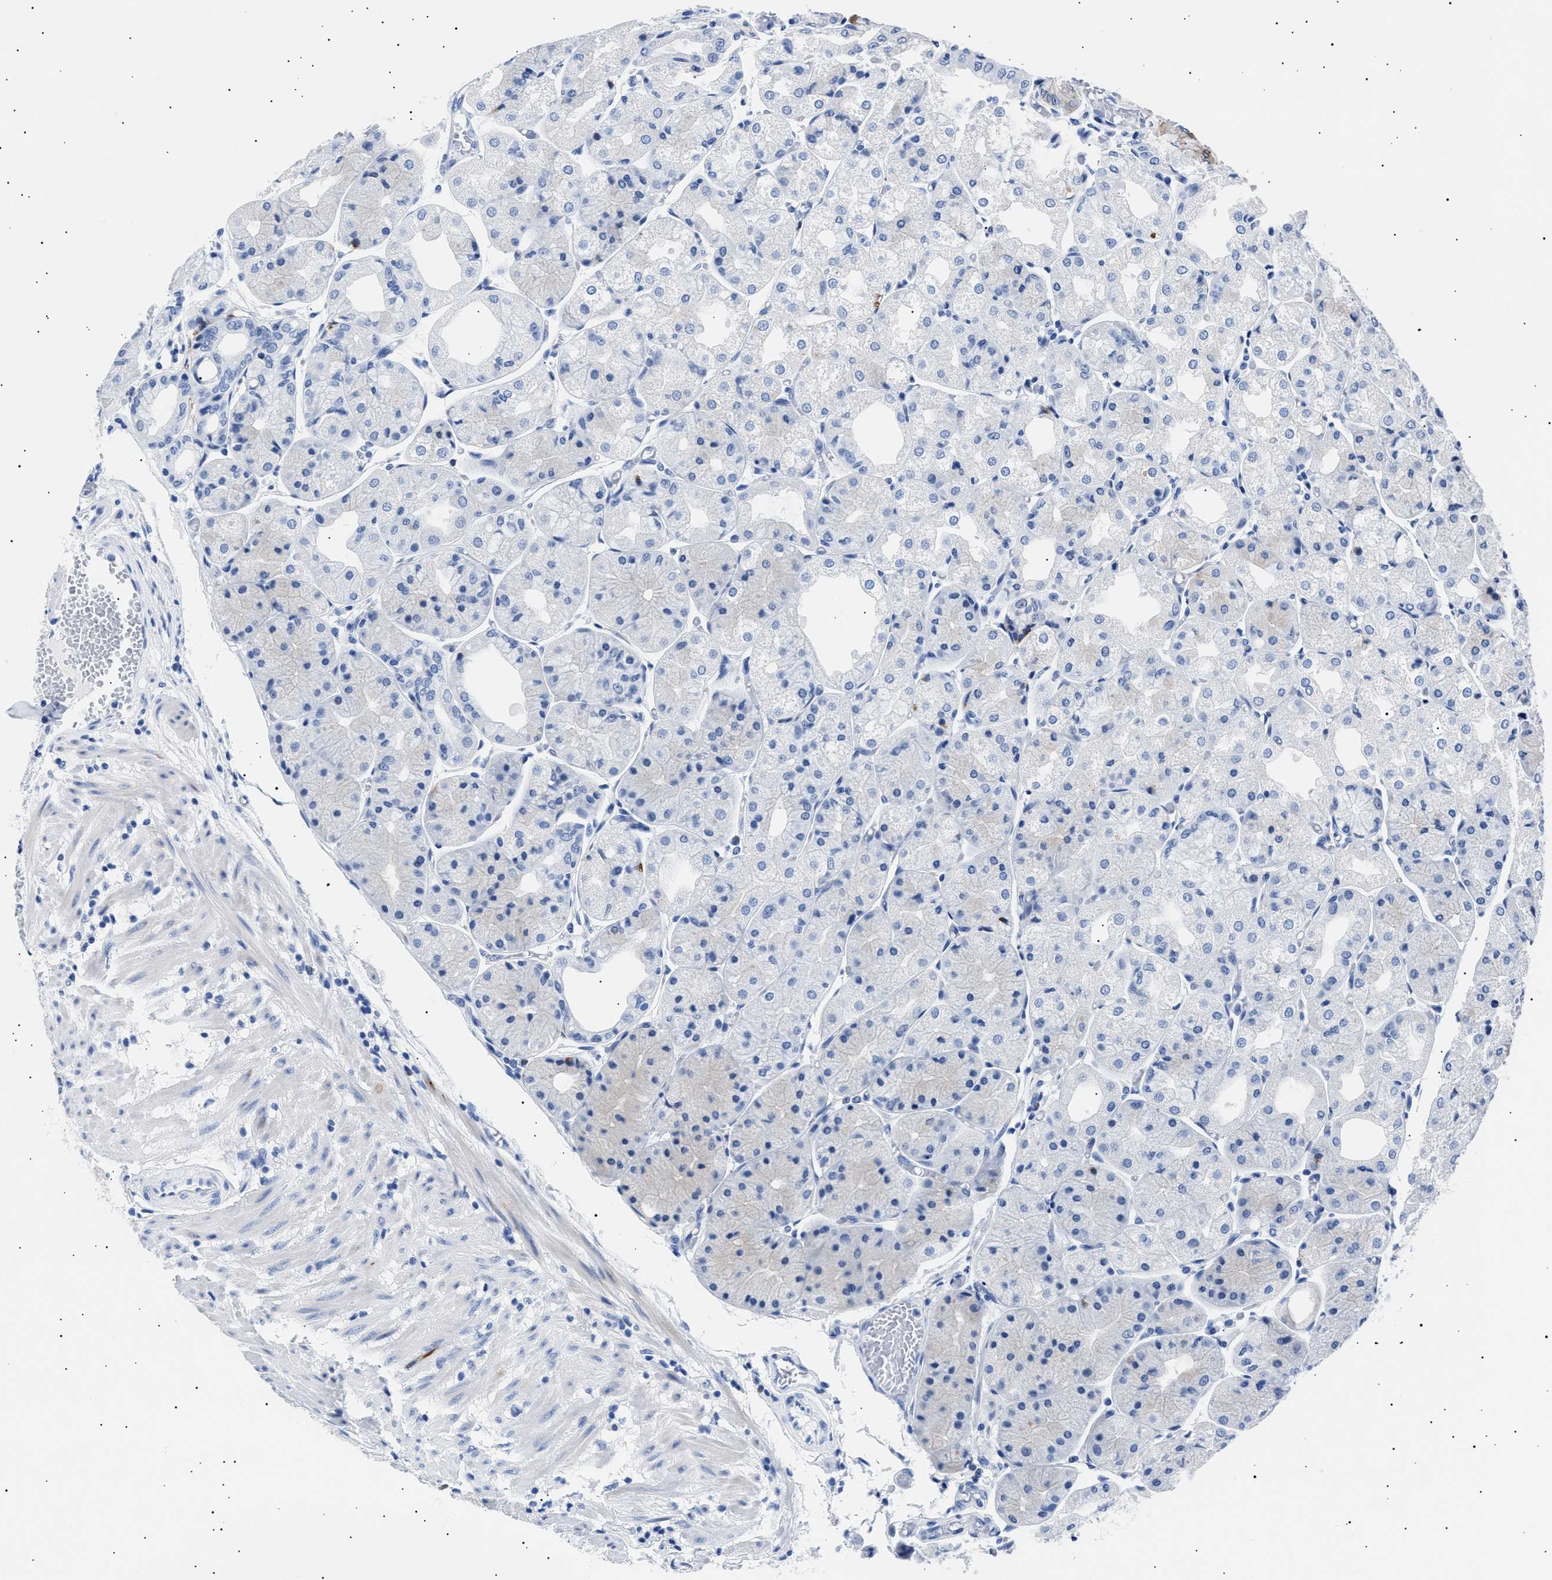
{"staining": {"intensity": "moderate", "quantity": "<25%", "location": "cytoplasmic/membranous,nuclear"}, "tissue": "stomach", "cell_type": "Glandular cells", "image_type": "normal", "snomed": [{"axis": "morphology", "description": "Normal tissue, NOS"}, {"axis": "topography", "description": "Stomach, upper"}], "caption": "High-power microscopy captured an immunohistochemistry (IHC) histopathology image of unremarkable stomach, revealing moderate cytoplasmic/membranous,nuclear positivity in approximately <25% of glandular cells.", "gene": "HEMGN", "patient": {"sex": "male", "age": 72}}